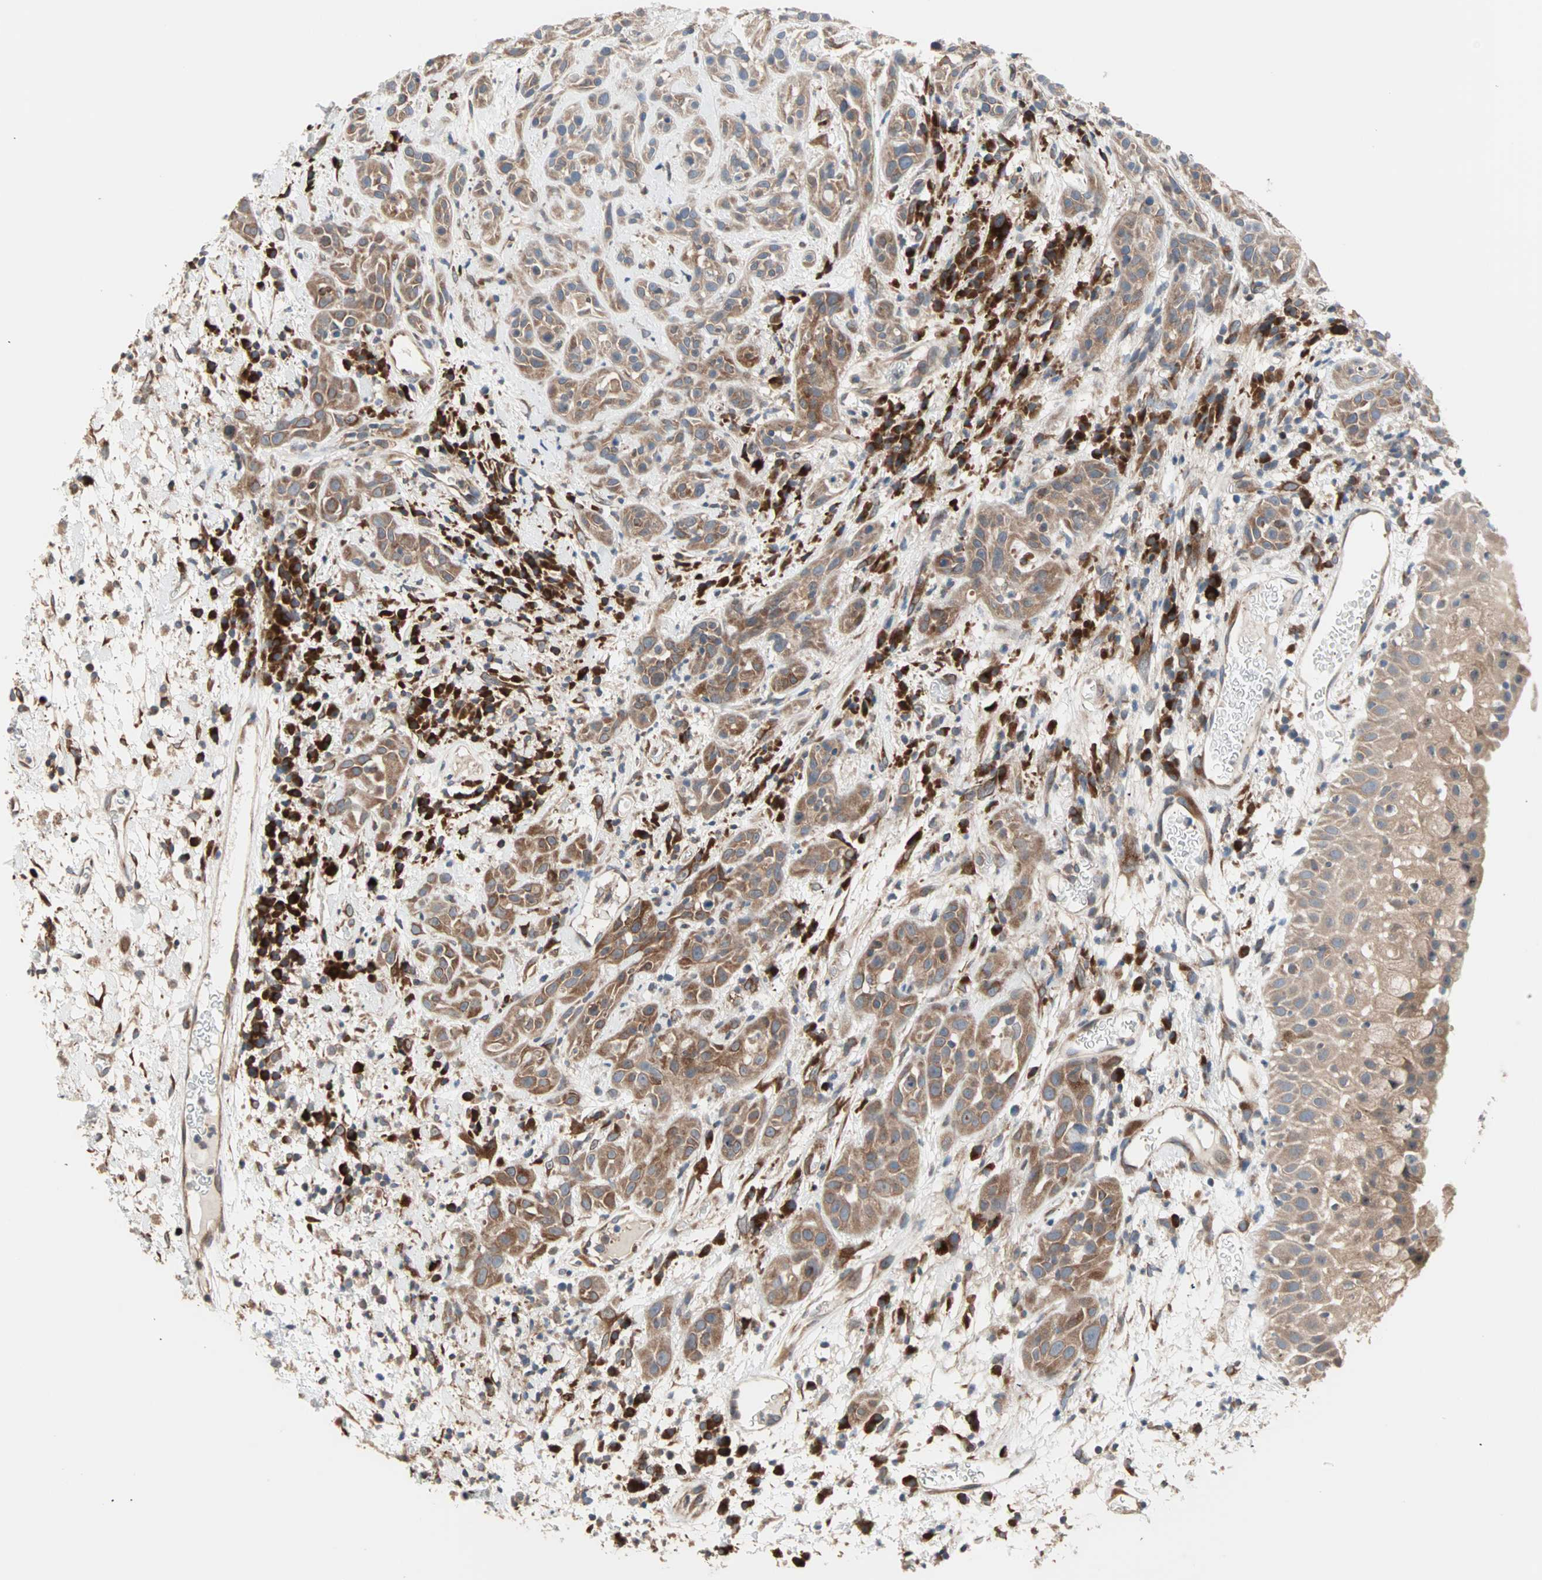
{"staining": {"intensity": "moderate", "quantity": ">75%", "location": "cytoplasmic/membranous"}, "tissue": "head and neck cancer", "cell_type": "Tumor cells", "image_type": "cancer", "snomed": [{"axis": "morphology", "description": "Squamous cell carcinoma, NOS"}, {"axis": "topography", "description": "Head-Neck"}], "caption": "About >75% of tumor cells in head and neck cancer demonstrate moderate cytoplasmic/membranous protein expression as visualized by brown immunohistochemical staining.", "gene": "SAR1A", "patient": {"sex": "male", "age": 62}}